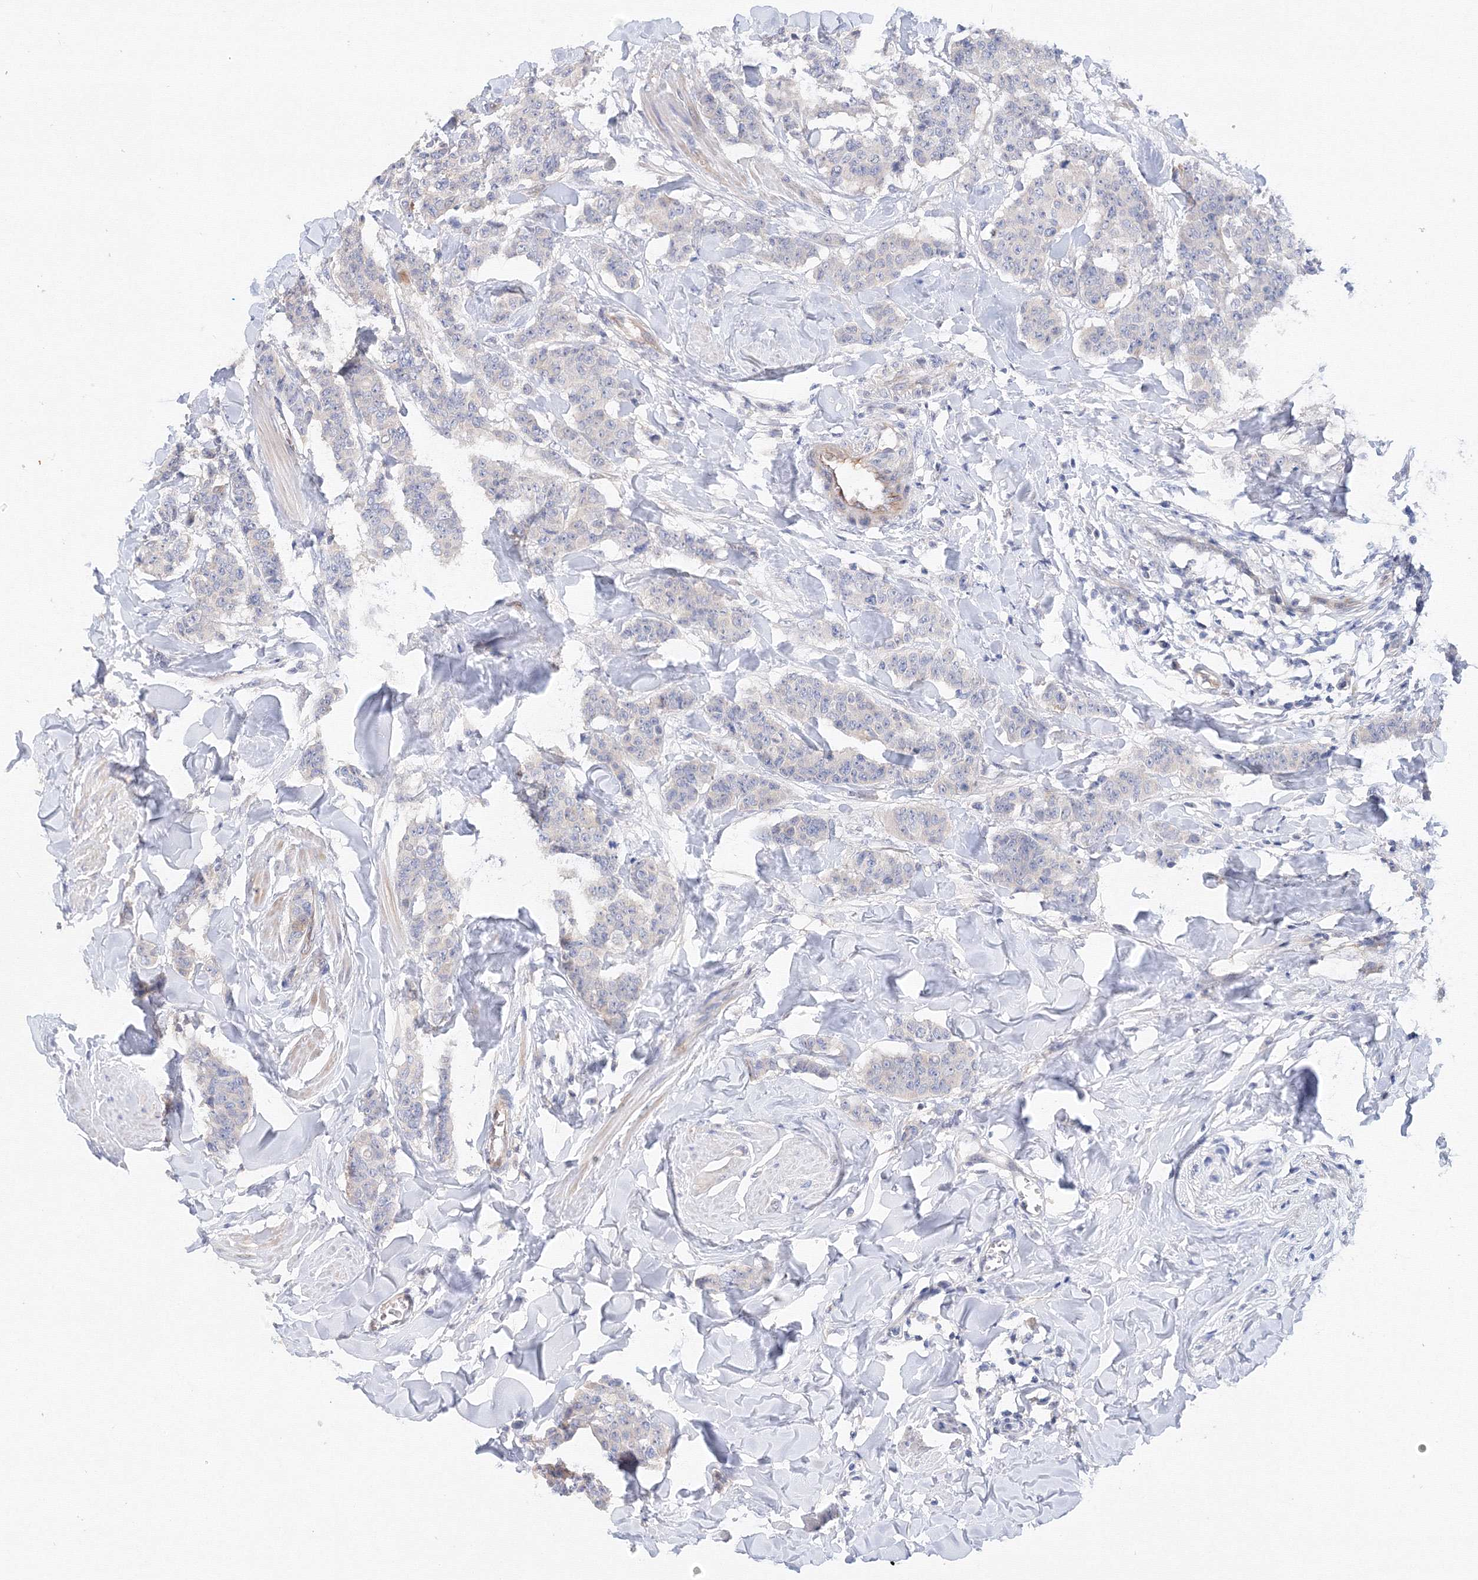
{"staining": {"intensity": "negative", "quantity": "none", "location": "none"}, "tissue": "breast cancer", "cell_type": "Tumor cells", "image_type": "cancer", "snomed": [{"axis": "morphology", "description": "Duct carcinoma"}, {"axis": "topography", "description": "Breast"}], "caption": "Immunohistochemical staining of human breast cancer (invasive ductal carcinoma) reveals no significant positivity in tumor cells.", "gene": "DIS3L2", "patient": {"sex": "female", "age": 40}}